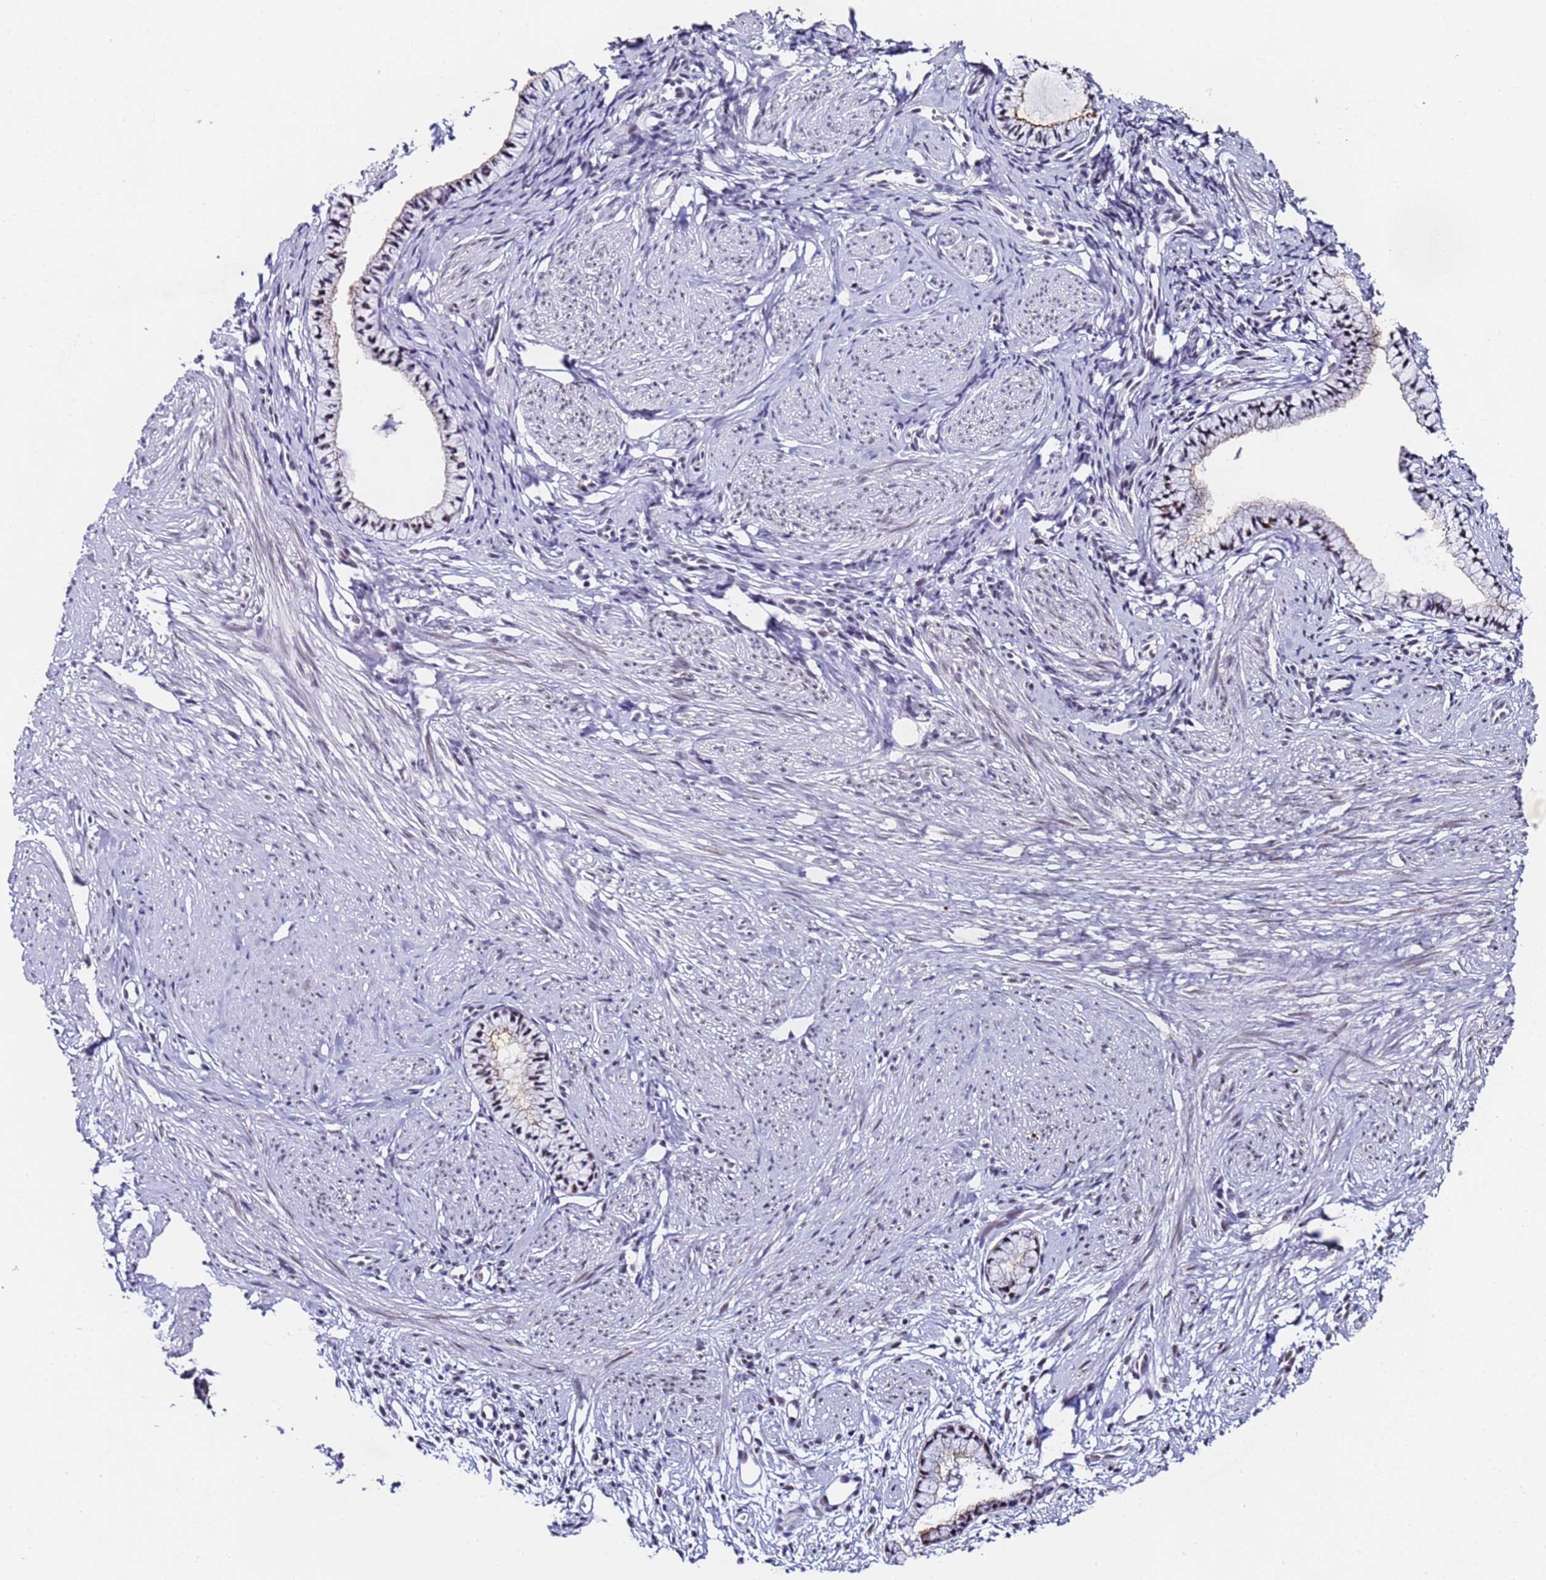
{"staining": {"intensity": "moderate", "quantity": "25%-75%", "location": "nuclear"}, "tissue": "cervix", "cell_type": "Glandular cells", "image_type": "normal", "snomed": [{"axis": "morphology", "description": "Normal tissue, NOS"}, {"axis": "topography", "description": "Cervix"}], "caption": "Protein staining of unremarkable cervix demonstrates moderate nuclear staining in about 25%-75% of glandular cells. (DAB = brown stain, brightfield microscopy at high magnification).", "gene": "FNBP4", "patient": {"sex": "female", "age": 57}}